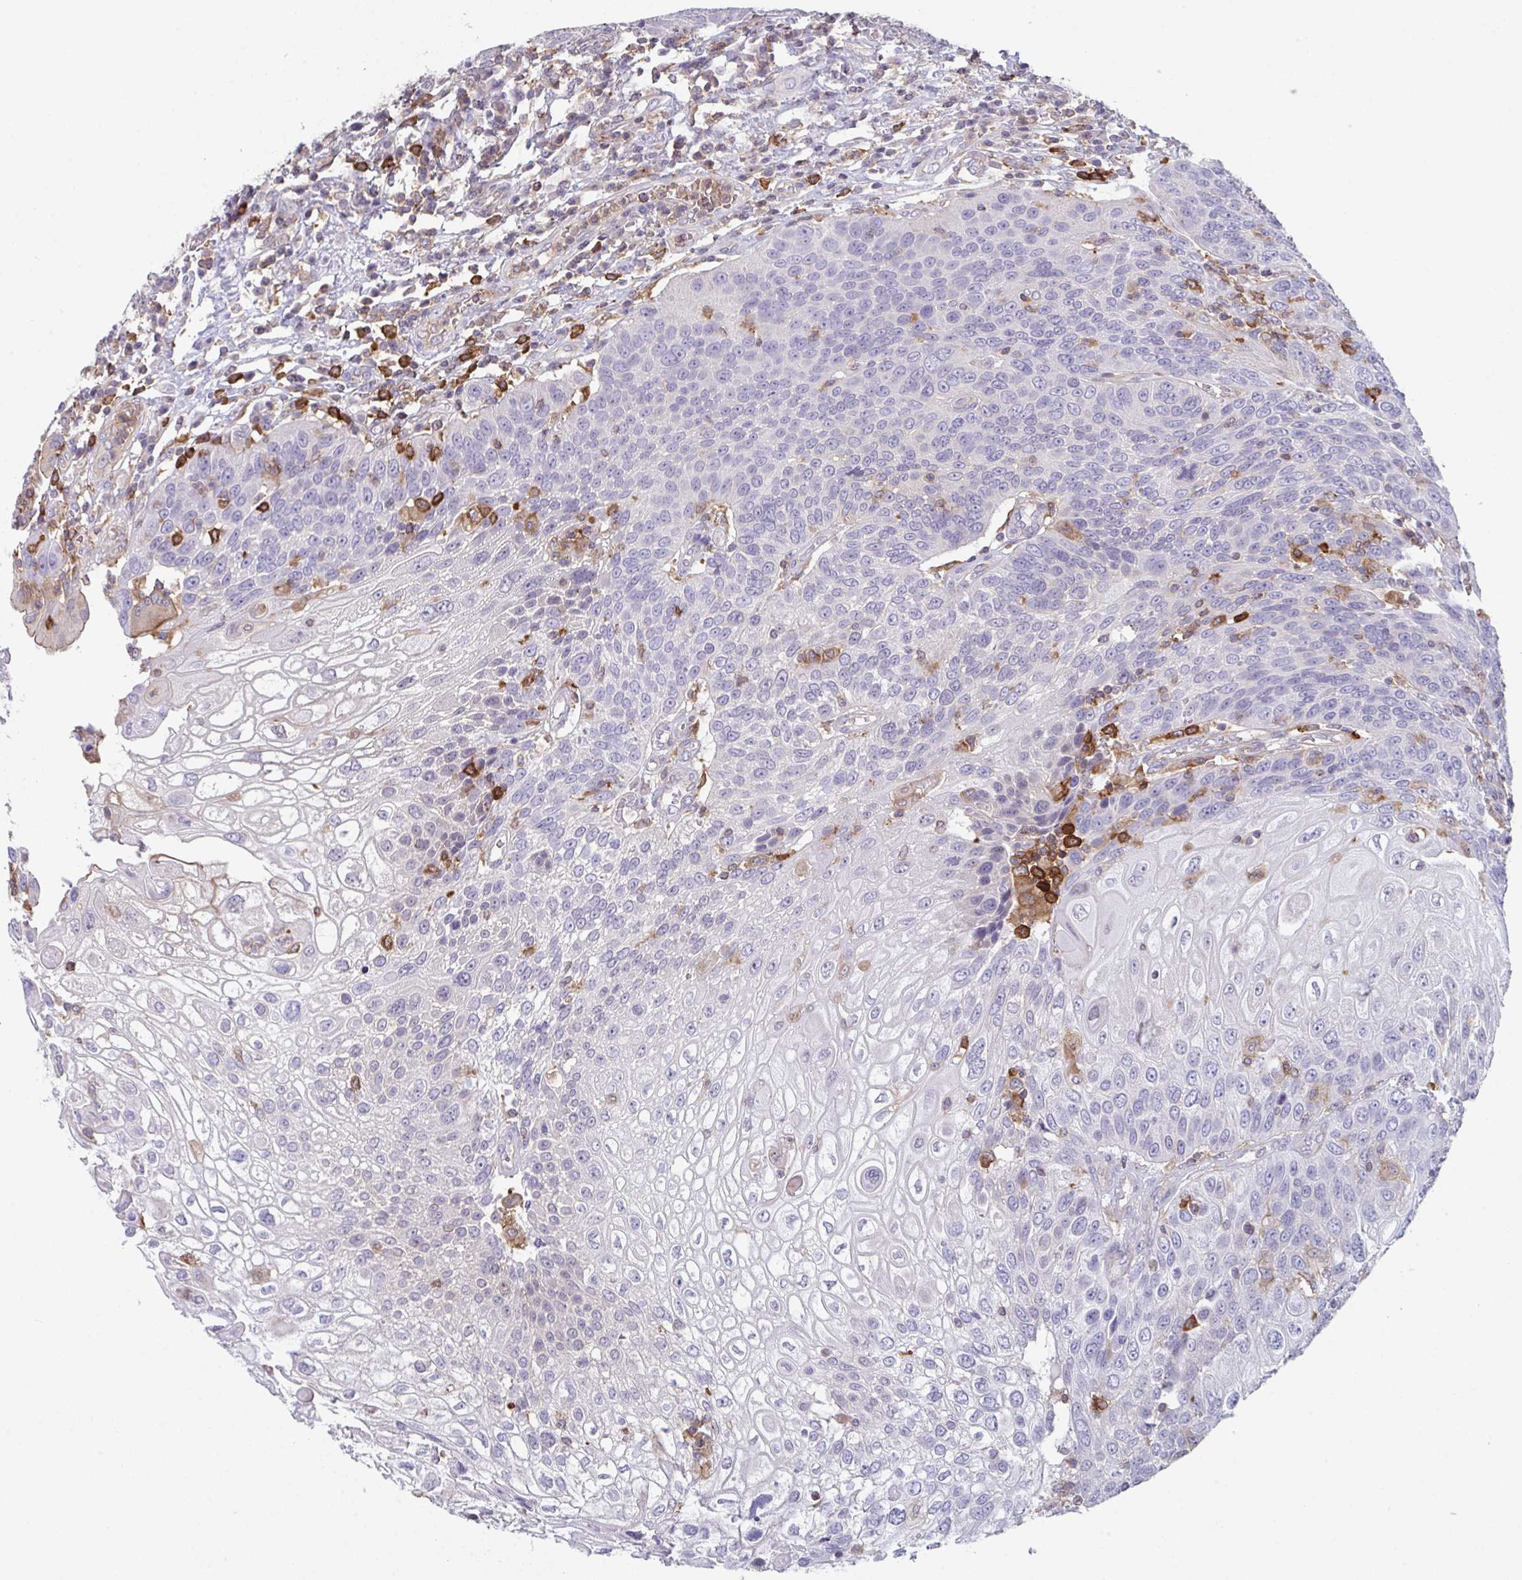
{"staining": {"intensity": "weak", "quantity": "<25%", "location": "cytoplasmic/membranous"}, "tissue": "urothelial cancer", "cell_type": "Tumor cells", "image_type": "cancer", "snomed": [{"axis": "morphology", "description": "Urothelial carcinoma, High grade"}, {"axis": "topography", "description": "Urinary bladder"}], "caption": "The histopathology image reveals no staining of tumor cells in urothelial cancer.", "gene": "DISP2", "patient": {"sex": "female", "age": 70}}